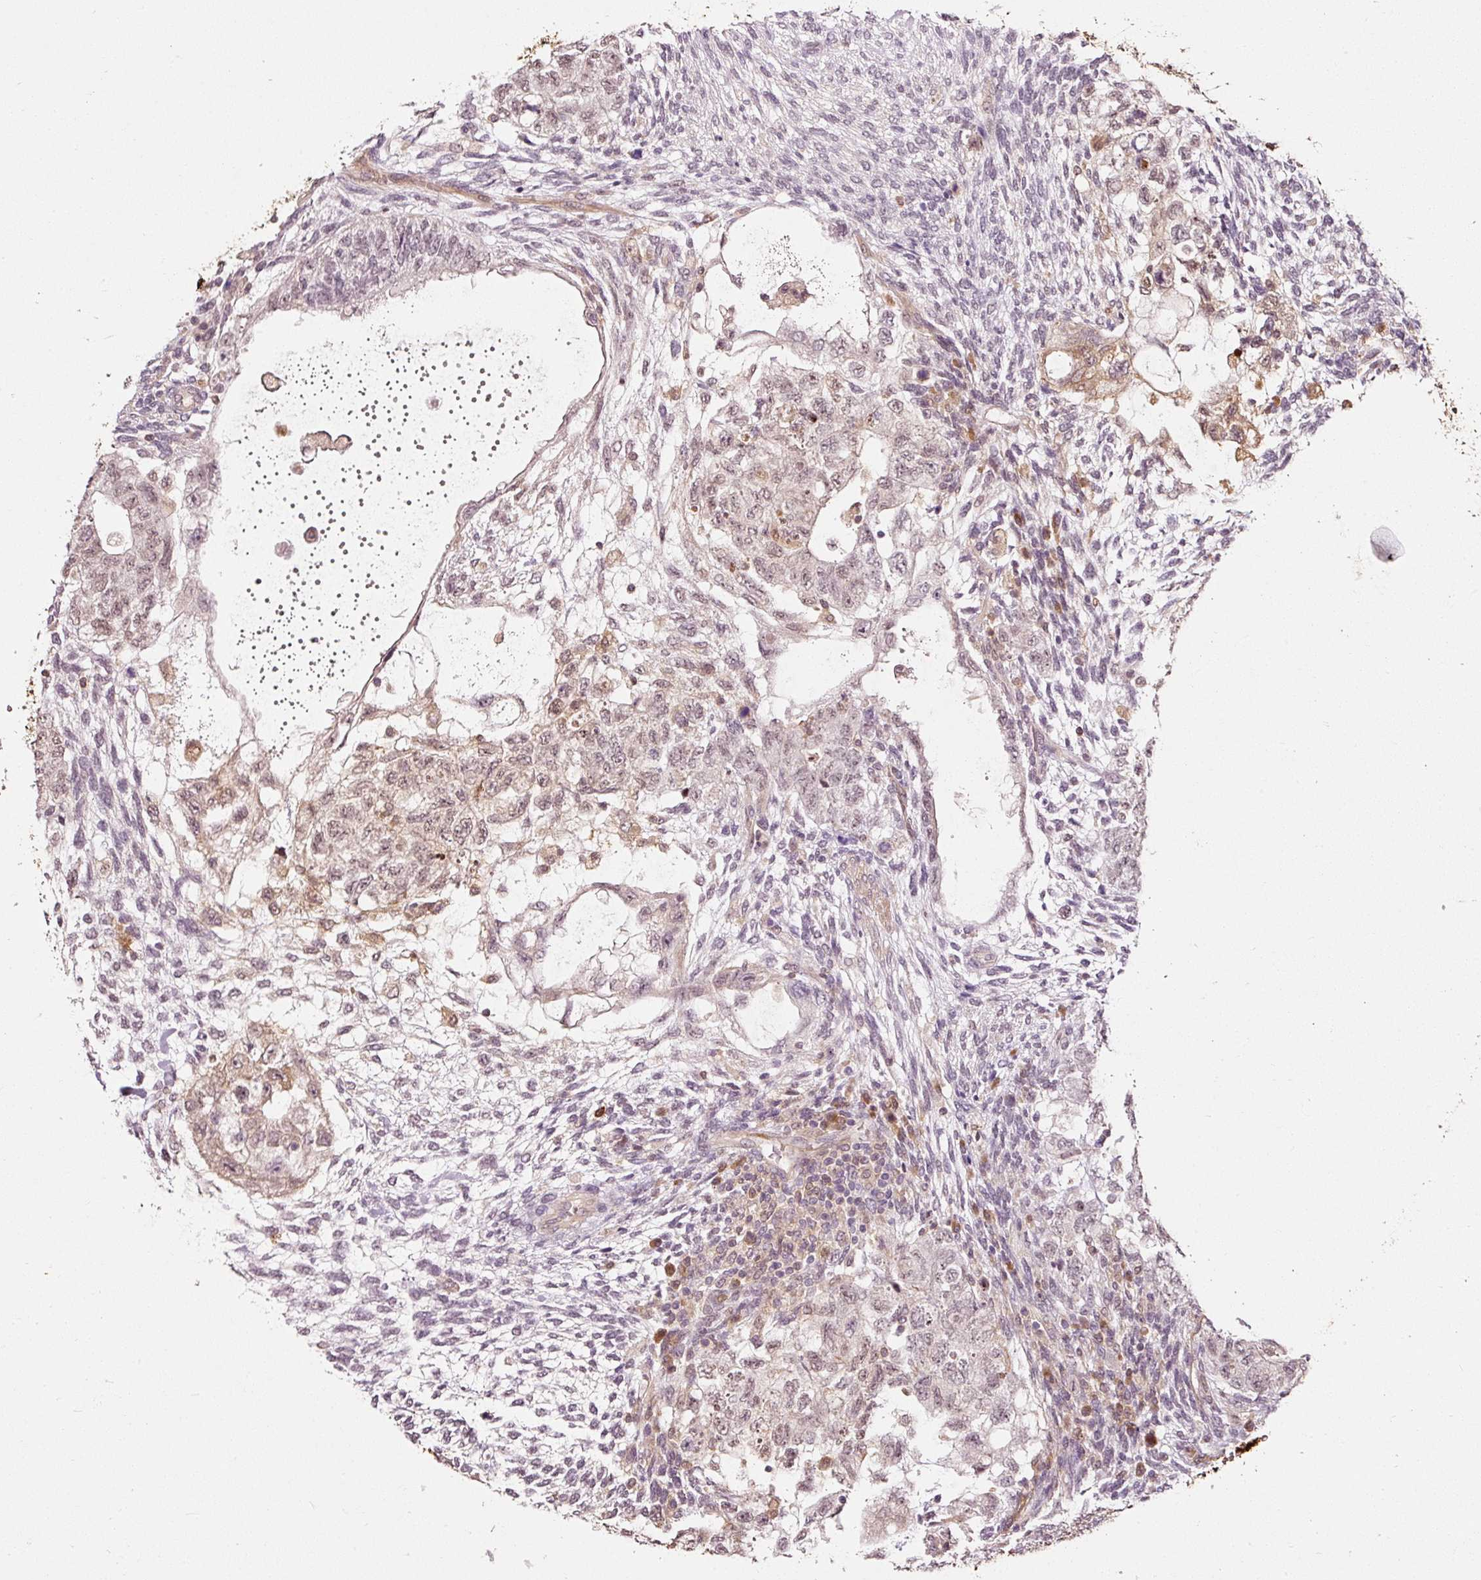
{"staining": {"intensity": "moderate", "quantity": "<25%", "location": "nuclear"}, "tissue": "testis cancer", "cell_type": "Tumor cells", "image_type": "cancer", "snomed": [{"axis": "morphology", "description": "Normal tissue, NOS"}, {"axis": "morphology", "description": "Carcinoma, Embryonal, NOS"}, {"axis": "topography", "description": "Testis"}], "caption": "This photomicrograph demonstrates immunohistochemistry (IHC) staining of testis cancer (embryonal carcinoma), with low moderate nuclear staining in approximately <25% of tumor cells.", "gene": "FBXL14", "patient": {"sex": "male", "age": 36}}